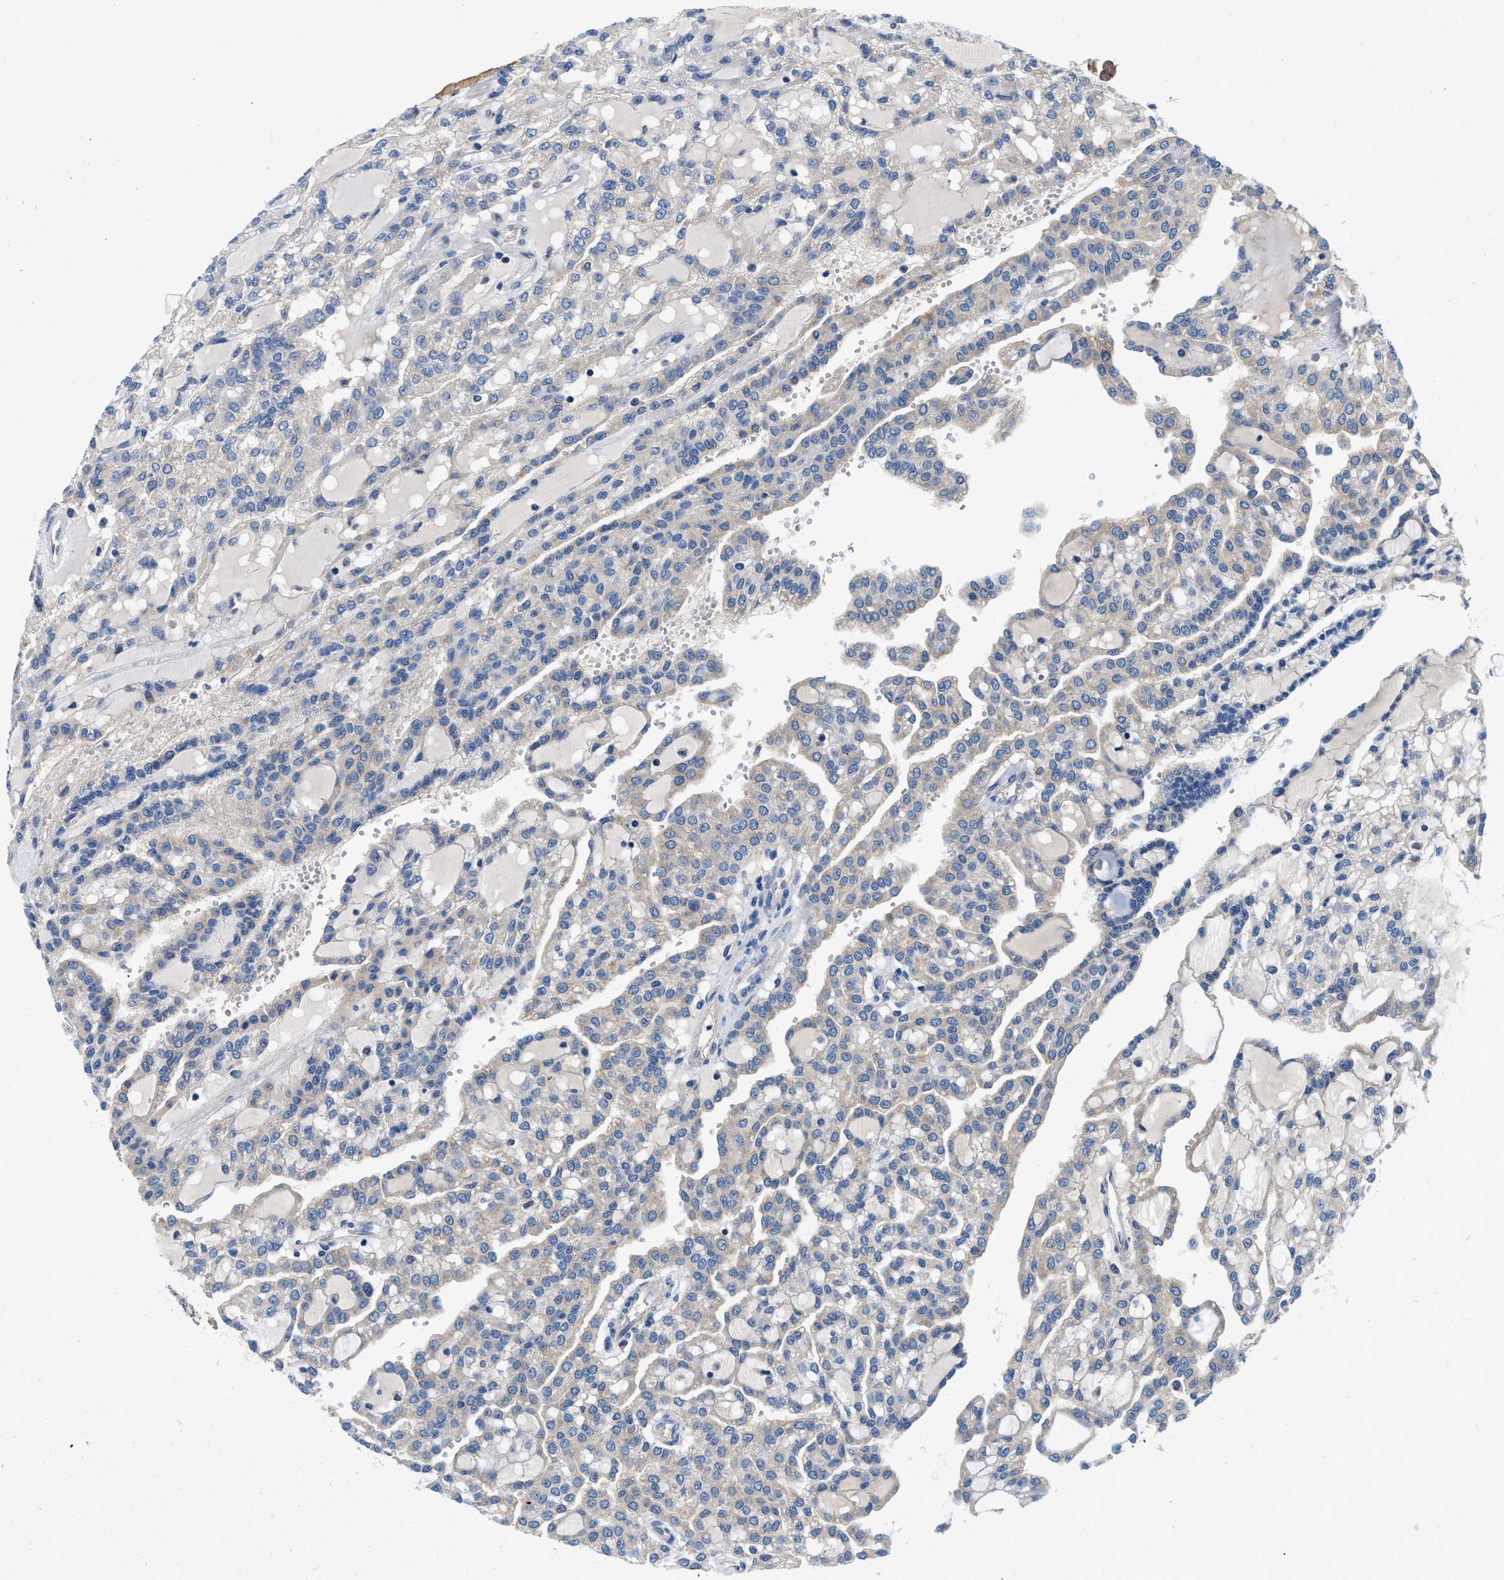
{"staining": {"intensity": "weak", "quantity": "<25%", "location": "cytoplasmic/membranous"}, "tissue": "renal cancer", "cell_type": "Tumor cells", "image_type": "cancer", "snomed": [{"axis": "morphology", "description": "Adenocarcinoma, NOS"}, {"axis": "topography", "description": "Kidney"}], "caption": "Immunohistochemistry of renal cancer displays no expression in tumor cells.", "gene": "STAT2", "patient": {"sex": "male", "age": 63}}